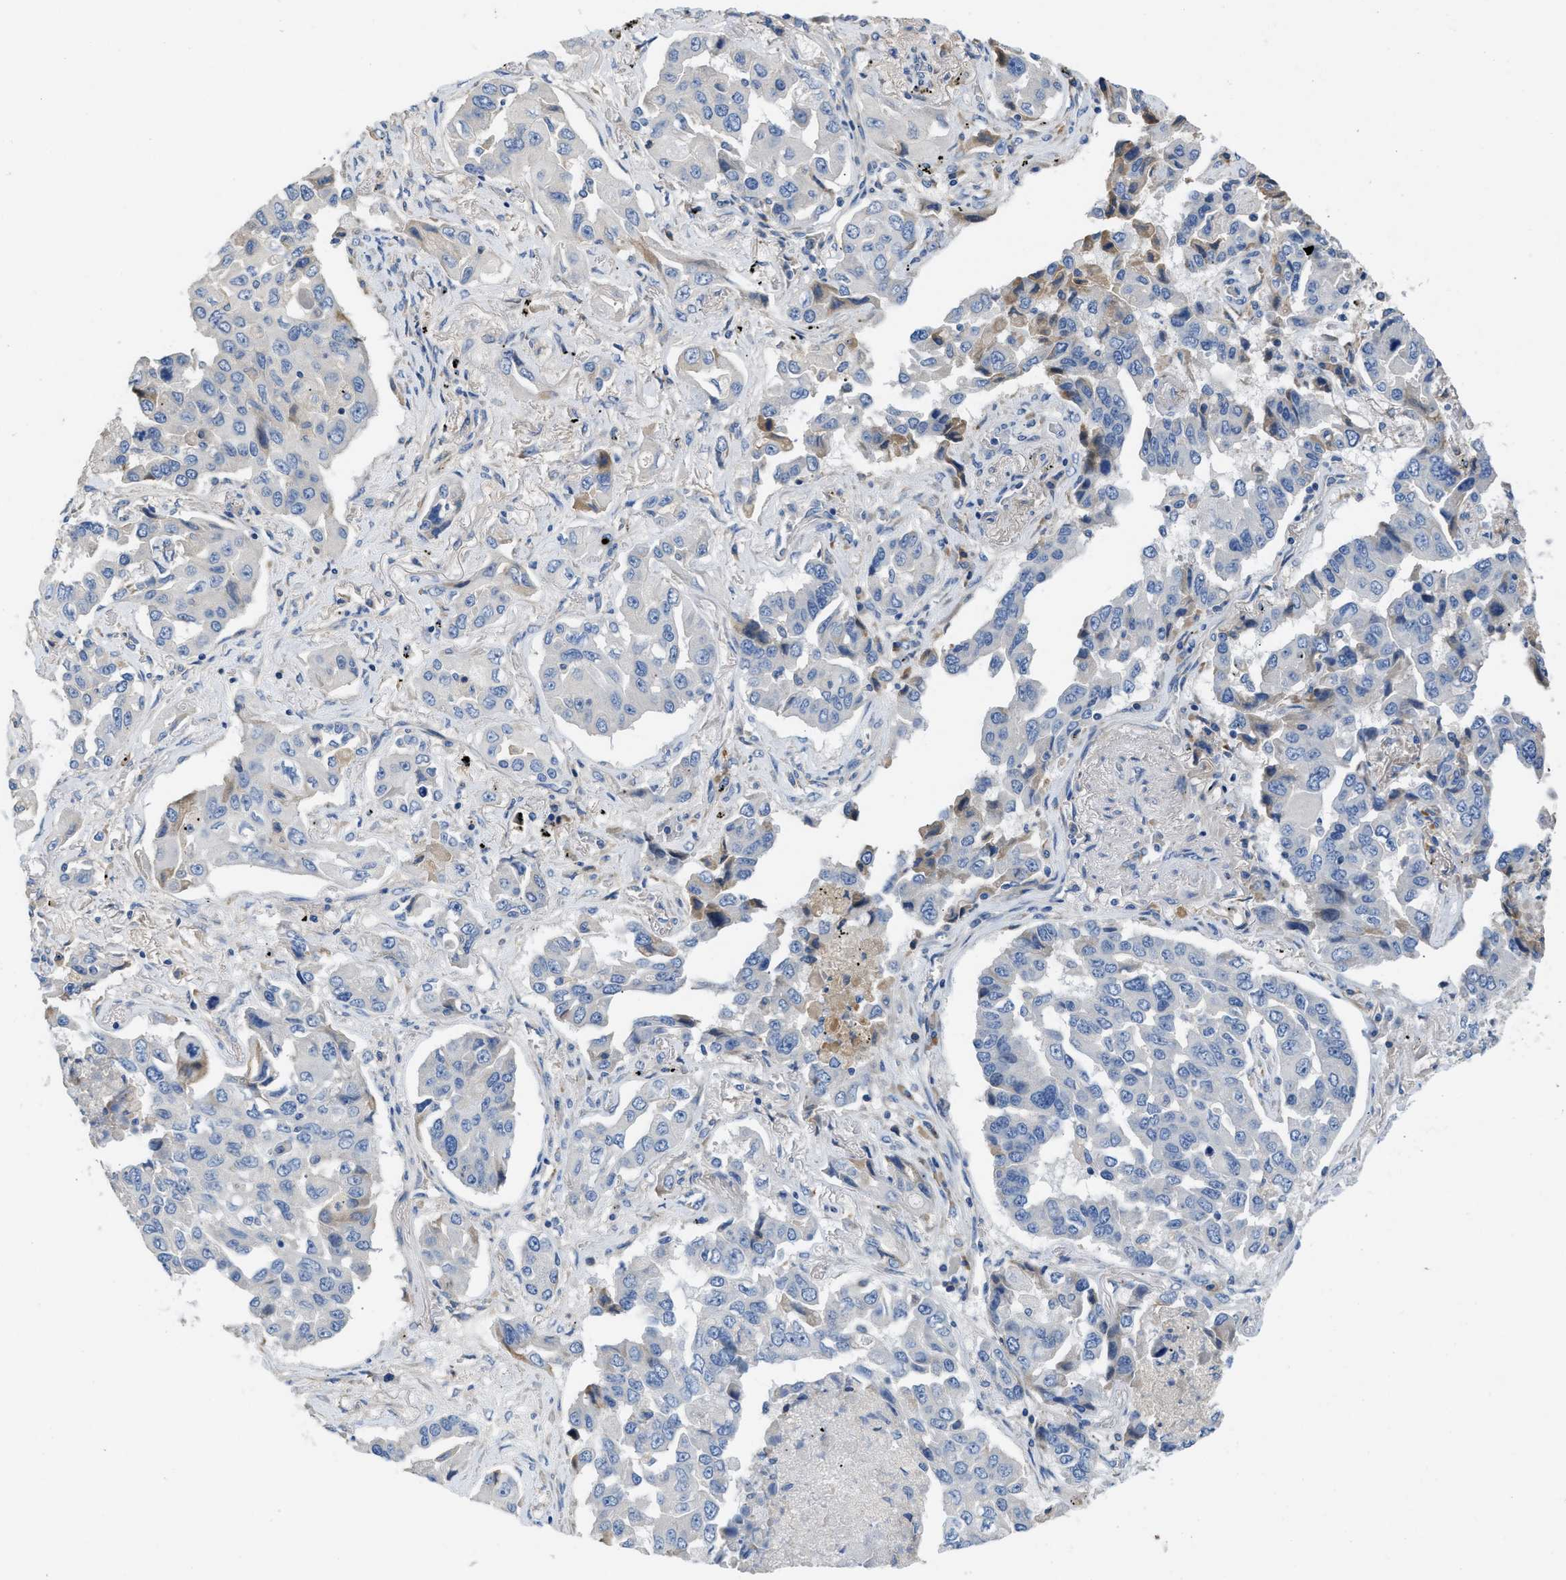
{"staining": {"intensity": "negative", "quantity": "none", "location": "none"}, "tissue": "lung cancer", "cell_type": "Tumor cells", "image_type": "cancer", "snomed": [{"axis": "morphology", "description": "Adenocarcinoma, NOS"}, {"axis": "topography", "description": "Lung"}], "caption": "Tumor cells show no significant staining in lung adenocarcinoma. Brightfield microscopy of immunohistochemistry (IHC) stained with DAB (3,3'-diaminobenzidine) (brown) and hematoxylin (blue), captured at high magnification.", "gene": "C1S", "patient": {"sex": "female", "age": 65}}